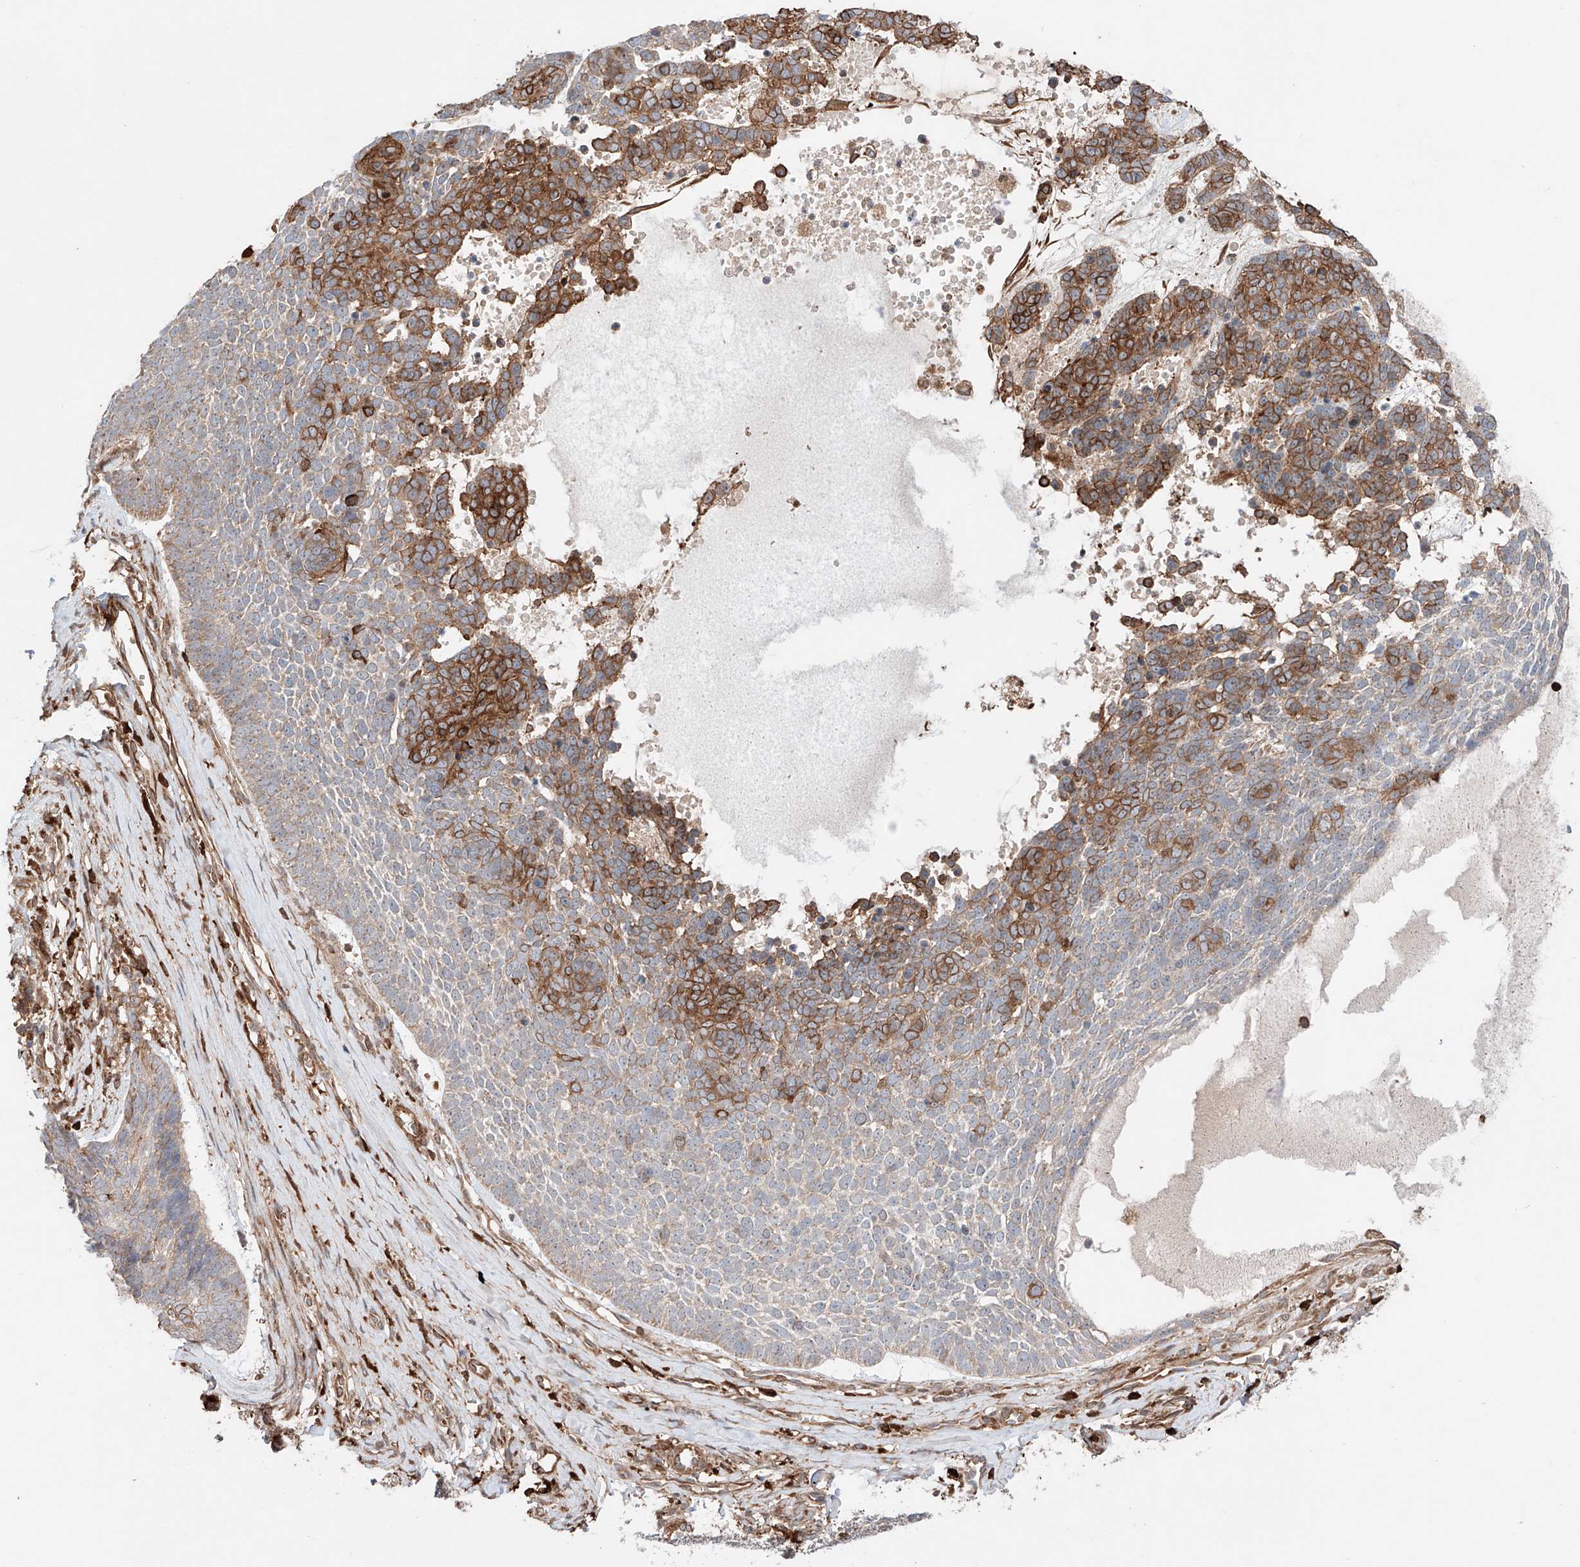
{"staining": {"intensity": "moderate", "quantity": ">75%", "location": "cytoplasmic/membranous"}, "tissue": "skin cancer", "cell_type": "Tumor cells", "image_type": "cancer", "snomed": [{"axis": "morphology", "description": "Basal cell carcinoma"}, {"axis": "topography", "description": "Skin"}], "caption": "Skin basal cell carcinoma stained for a protein (brown) reveals moderate cytoplasmic/membranous positive positivity in about >75% of tumor cells.", "gene": "IGSF22", "patient": {"sex": "female", "age": 81}}